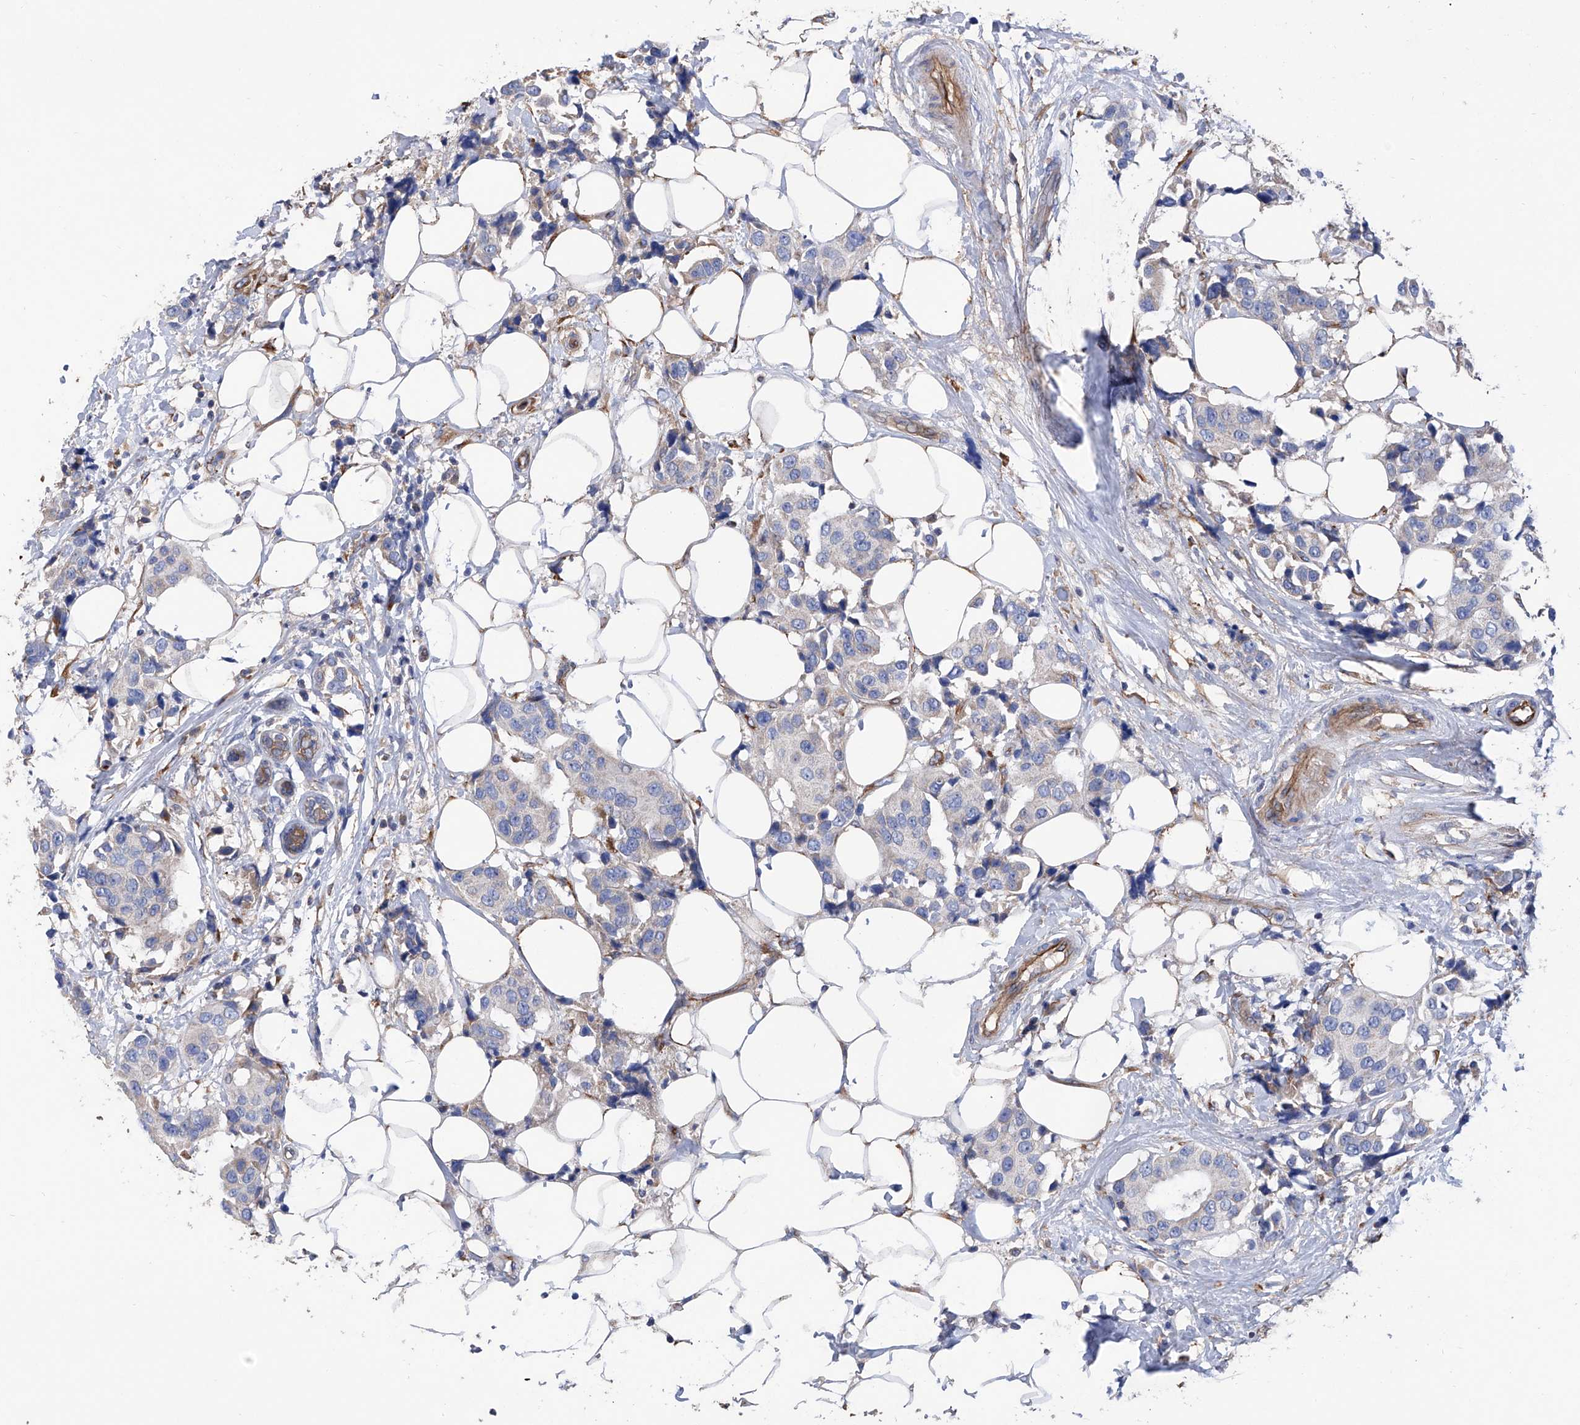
{"staining": {"intensity": "negative", "quantity": "none", "location": "none"}, "tissue": "breast cancer", "cell_type": "Tumor cells", "image_type": "cancer", "snomed": [{"axis": "morphology", "description": "Normal tissue, NOS"}, {"axis": "morphology", "description": "Duct carcinoma"}, {"axis": "topography", "description": "Breast"}], "caption": "Tumor cells show no significant staining in intraductal carcinoma (breast).", "gene": "INPP5B", "patient": {"sex": "female", "age": 39}}